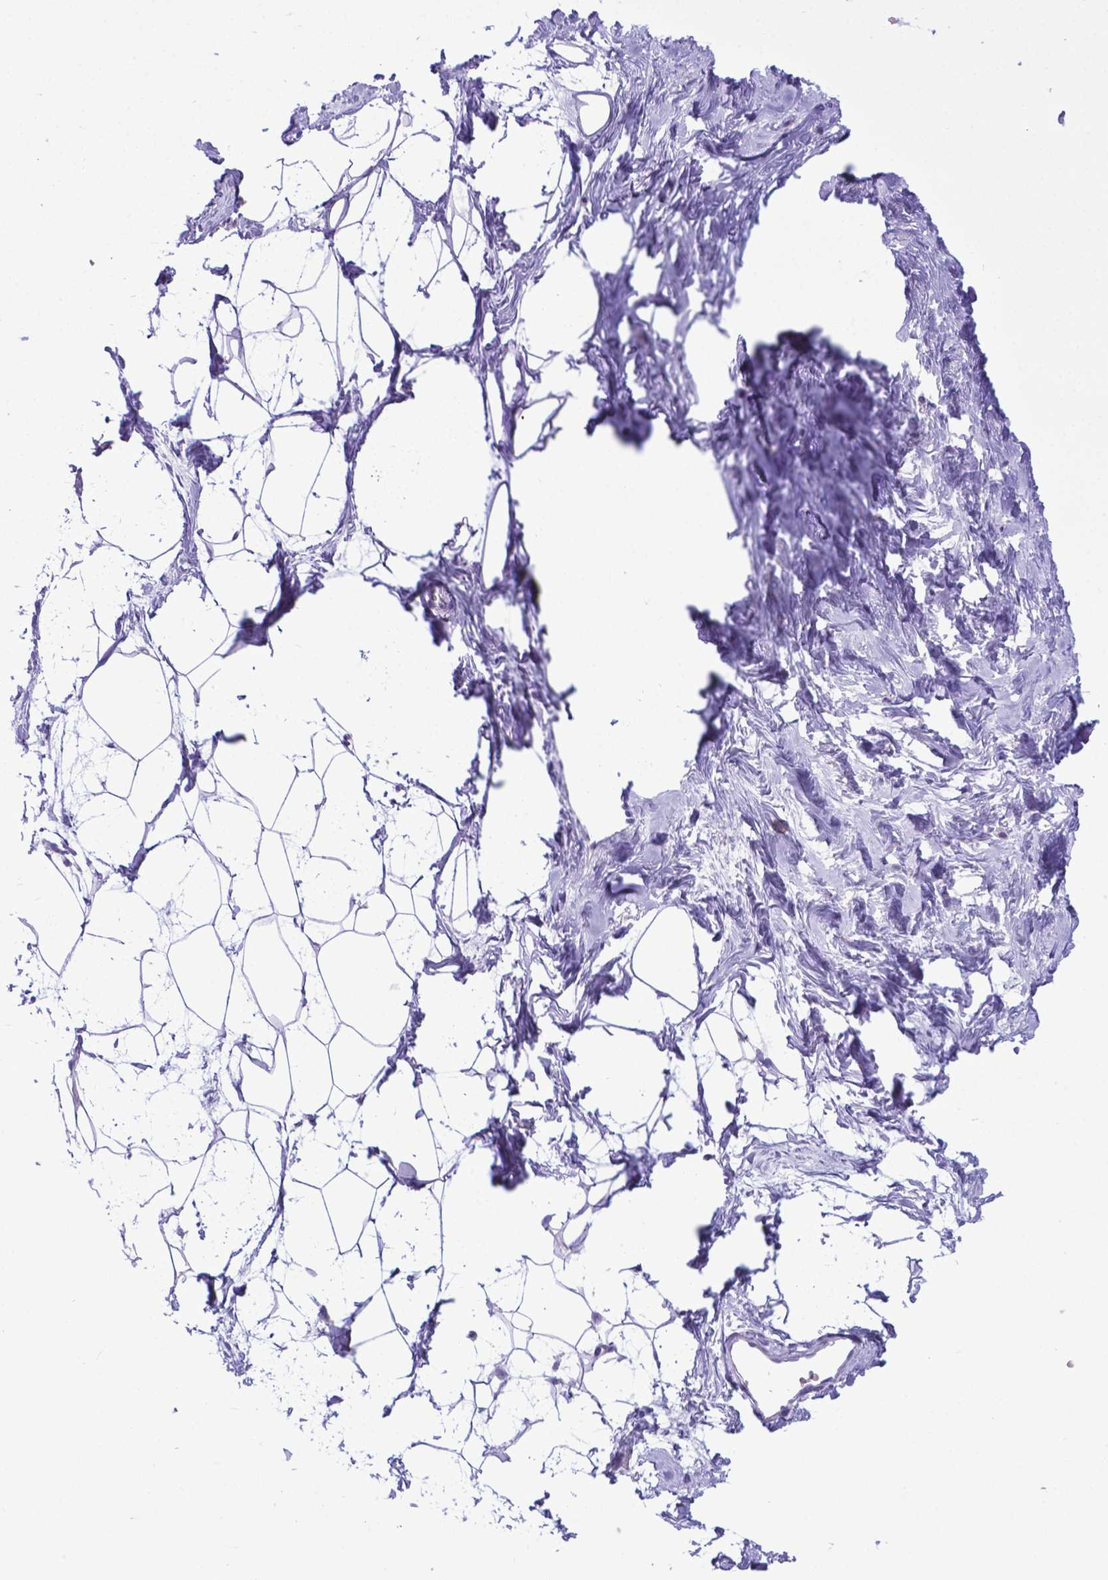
{"staining": {"intensity": "negative", "quantity": "none", "location": "none"}, "tissue": "breast", "cell_type": "Adipocytes", "image_type": "normal", "snomed": [{"axis": "morphology", "description": "Normal tissue, NOS"}, {"axis": "topography", "description": "Breast"}], "caption": "This is an immunohistochemistry image of normal human breast. There is no expression in adipocytes.", "gene": "ADRA2B", "patient": {"sex": "female", "age": 45}}